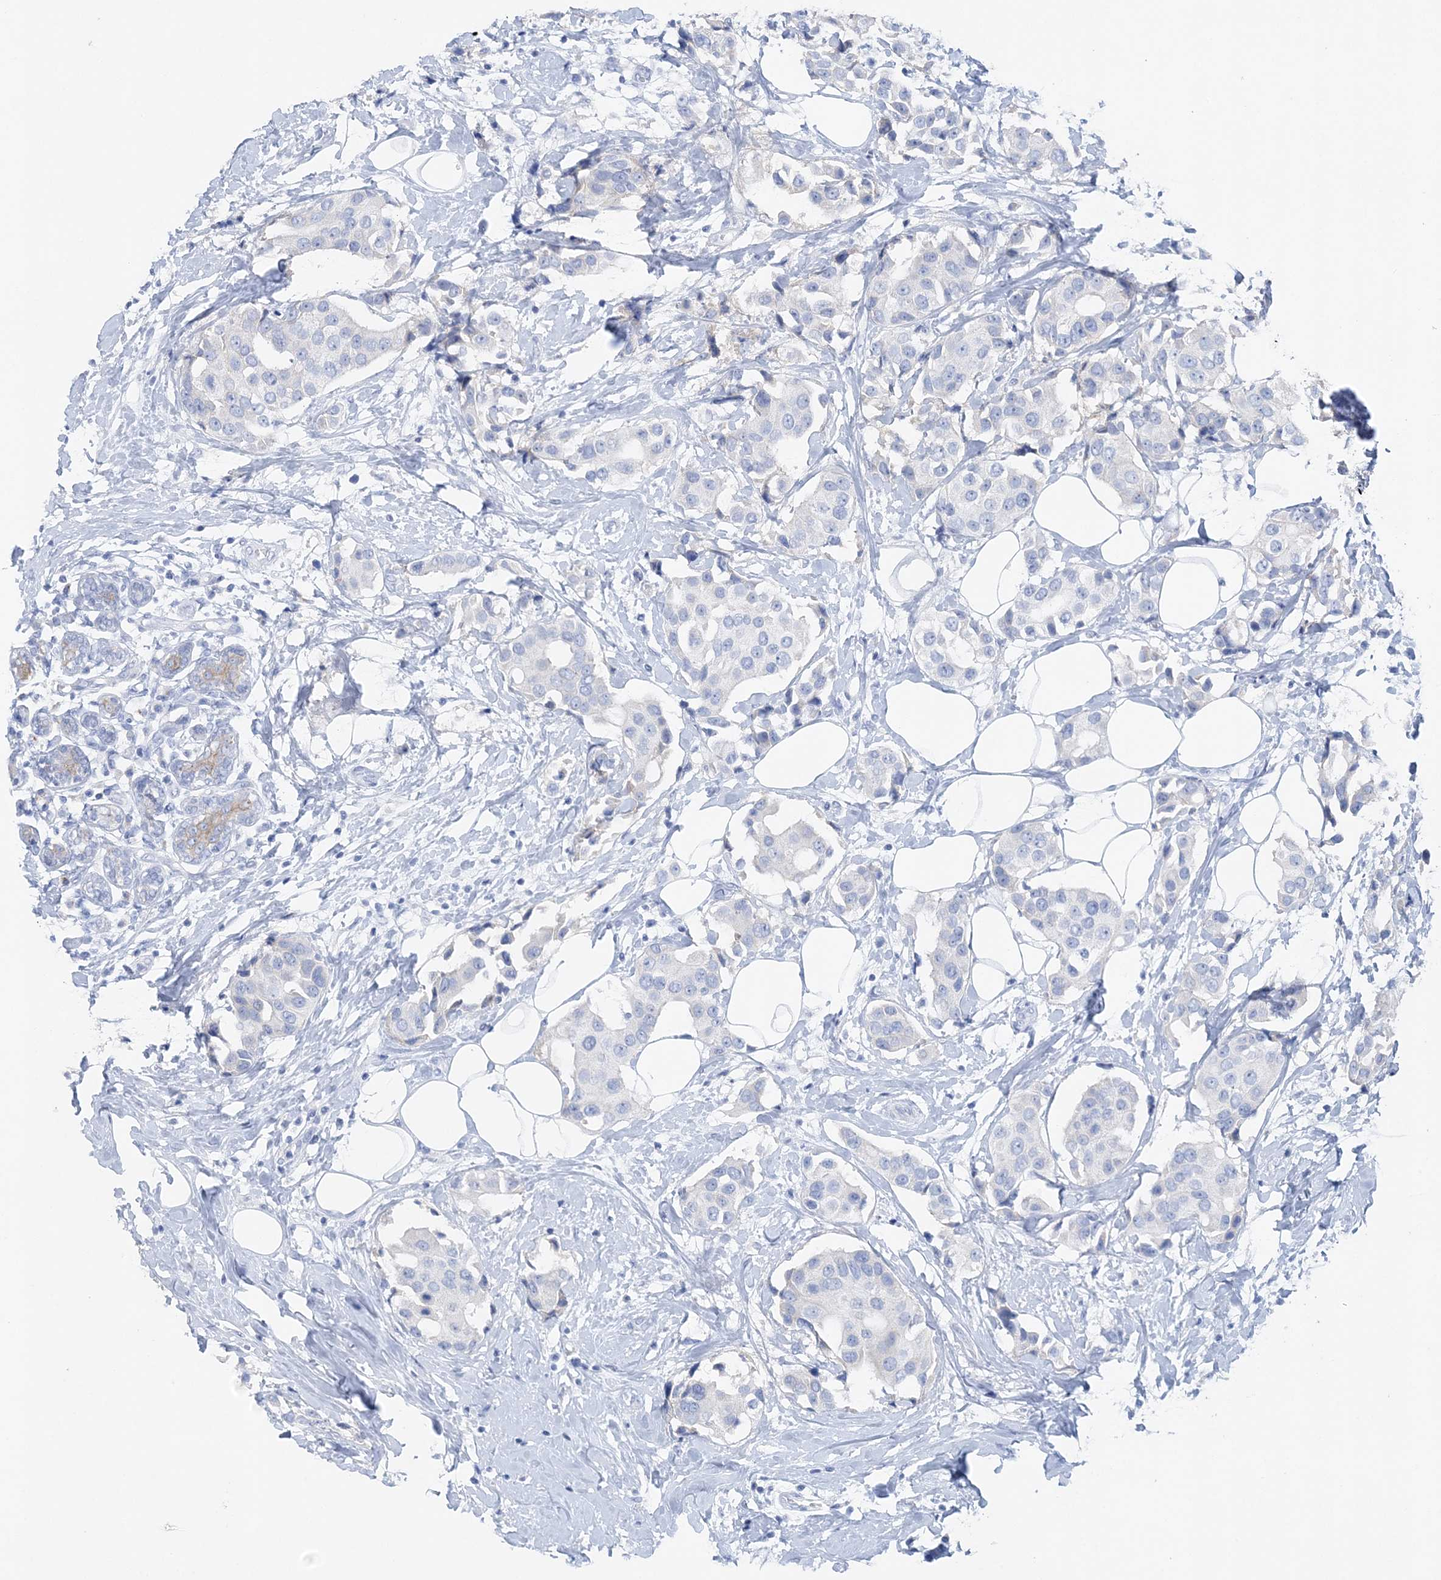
{"staining": {"intensity": "negative", "quantity": "none", "location": "none"}, "tissue": "breast cancer", "cell_type": "Tumor cells", "image_type": "cancer", "snomed": [{"axis": "morphology", "description": "Normal tissue, NOS"}, {"axis": "morphology", "description": "Duct carcinoma"}, {"axis": "topography", "description": "Breast"}], "caption": "A micrograph of breast cancer stained for a protein shows no brown staining in tumor cells.", "gene": "SLC5A6", "patient": {"sex": "female", "age": 39}}